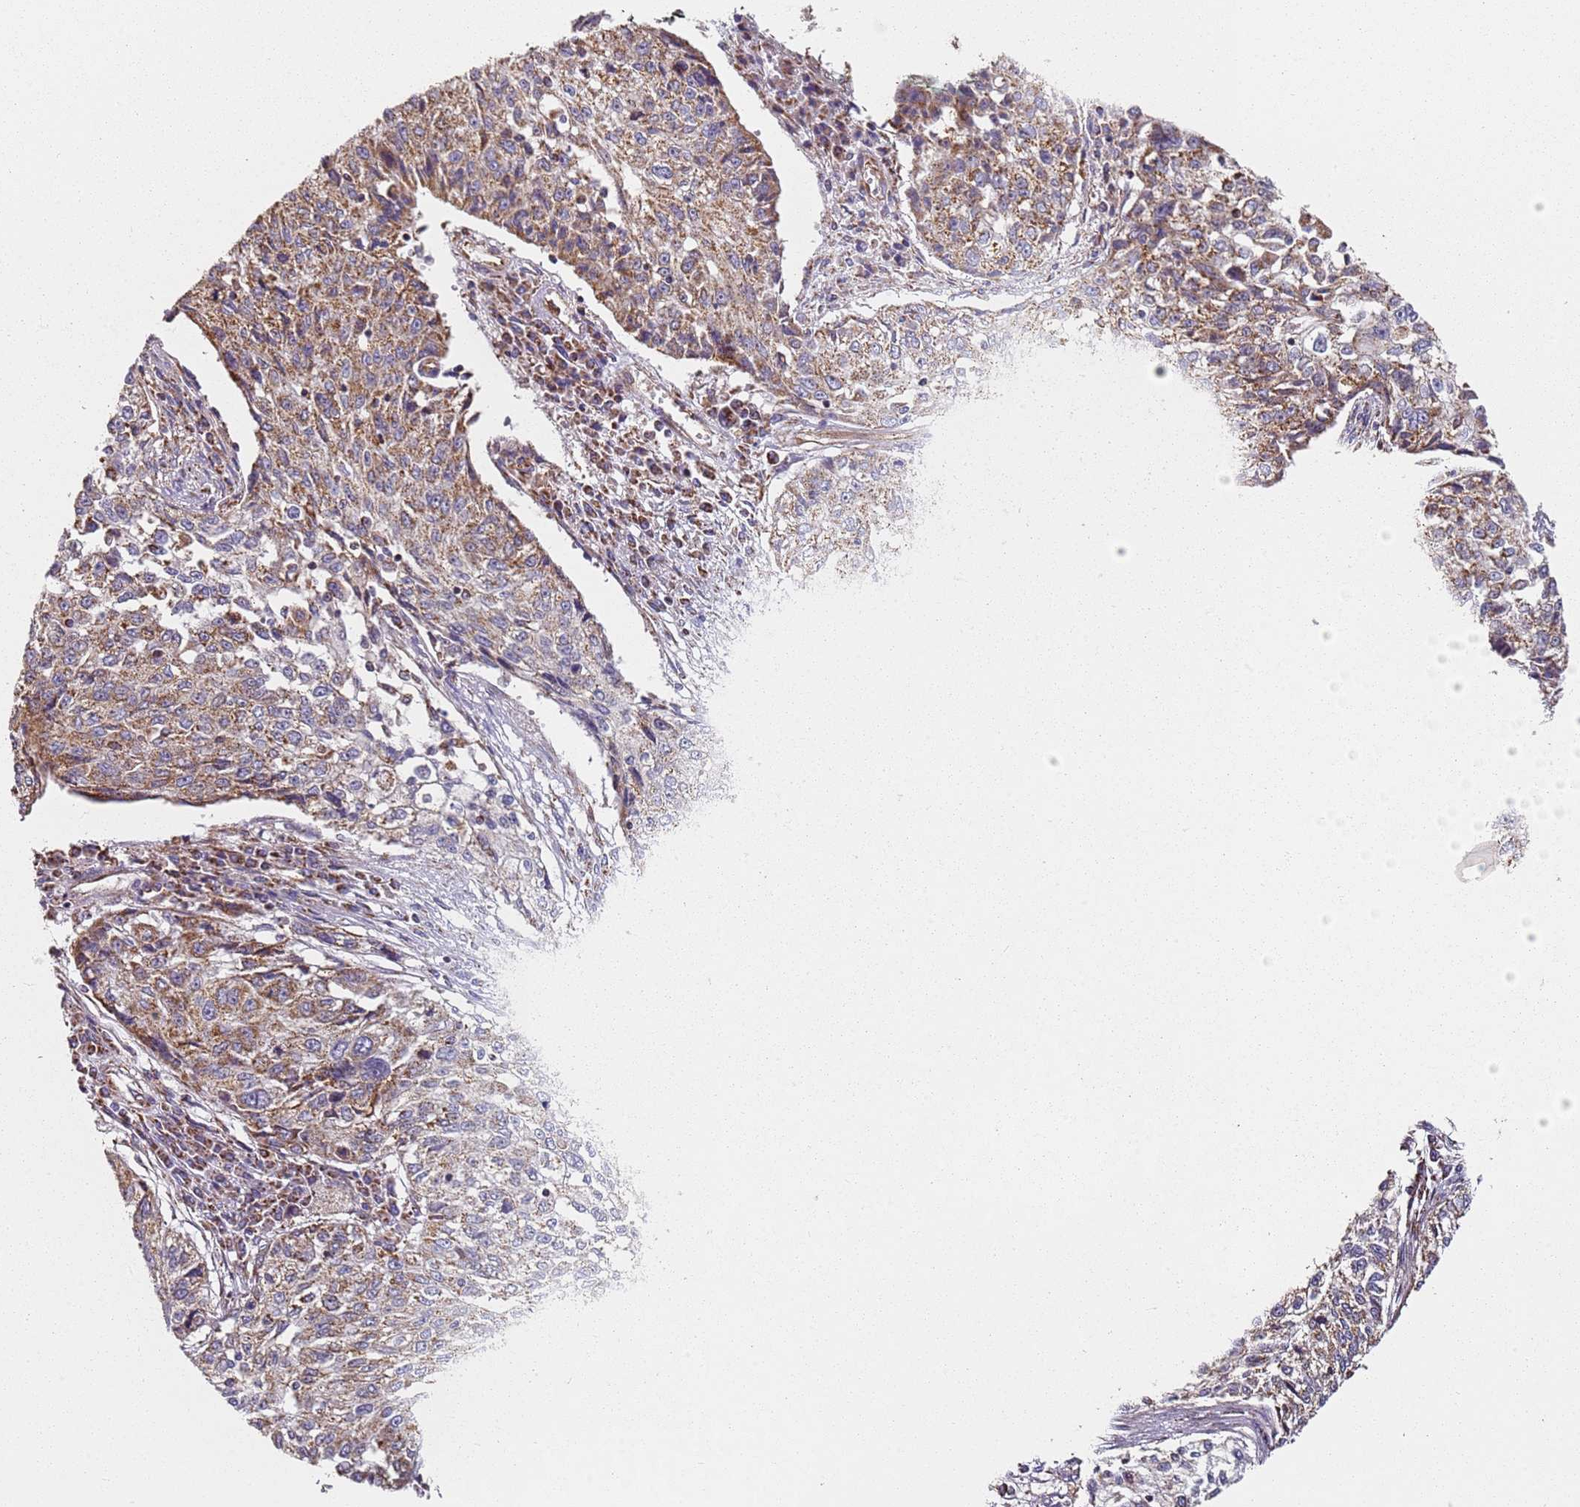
{"staining": {"intensity": "moderate", "quantity": ">75%", "location": "cytoplasmic/membranous"}, "tissue": "cervical cancer", "cell_type": "Tumor cells", "image_type": "cancer", "snomed": [{"axis": "morphology", "description": "Squamous cell carcinoma, NOS"}, {"axis": "topography", "description": "Cervix"}], "caption": "The immunohistochemical stain shows moderate cytoplasmic/membranous positivity in tumor cells of cervical cancer (squamous cell carcinoma) tissue.", "gene": "ALS2", "patient": {"sex": "female", "age": 57}}